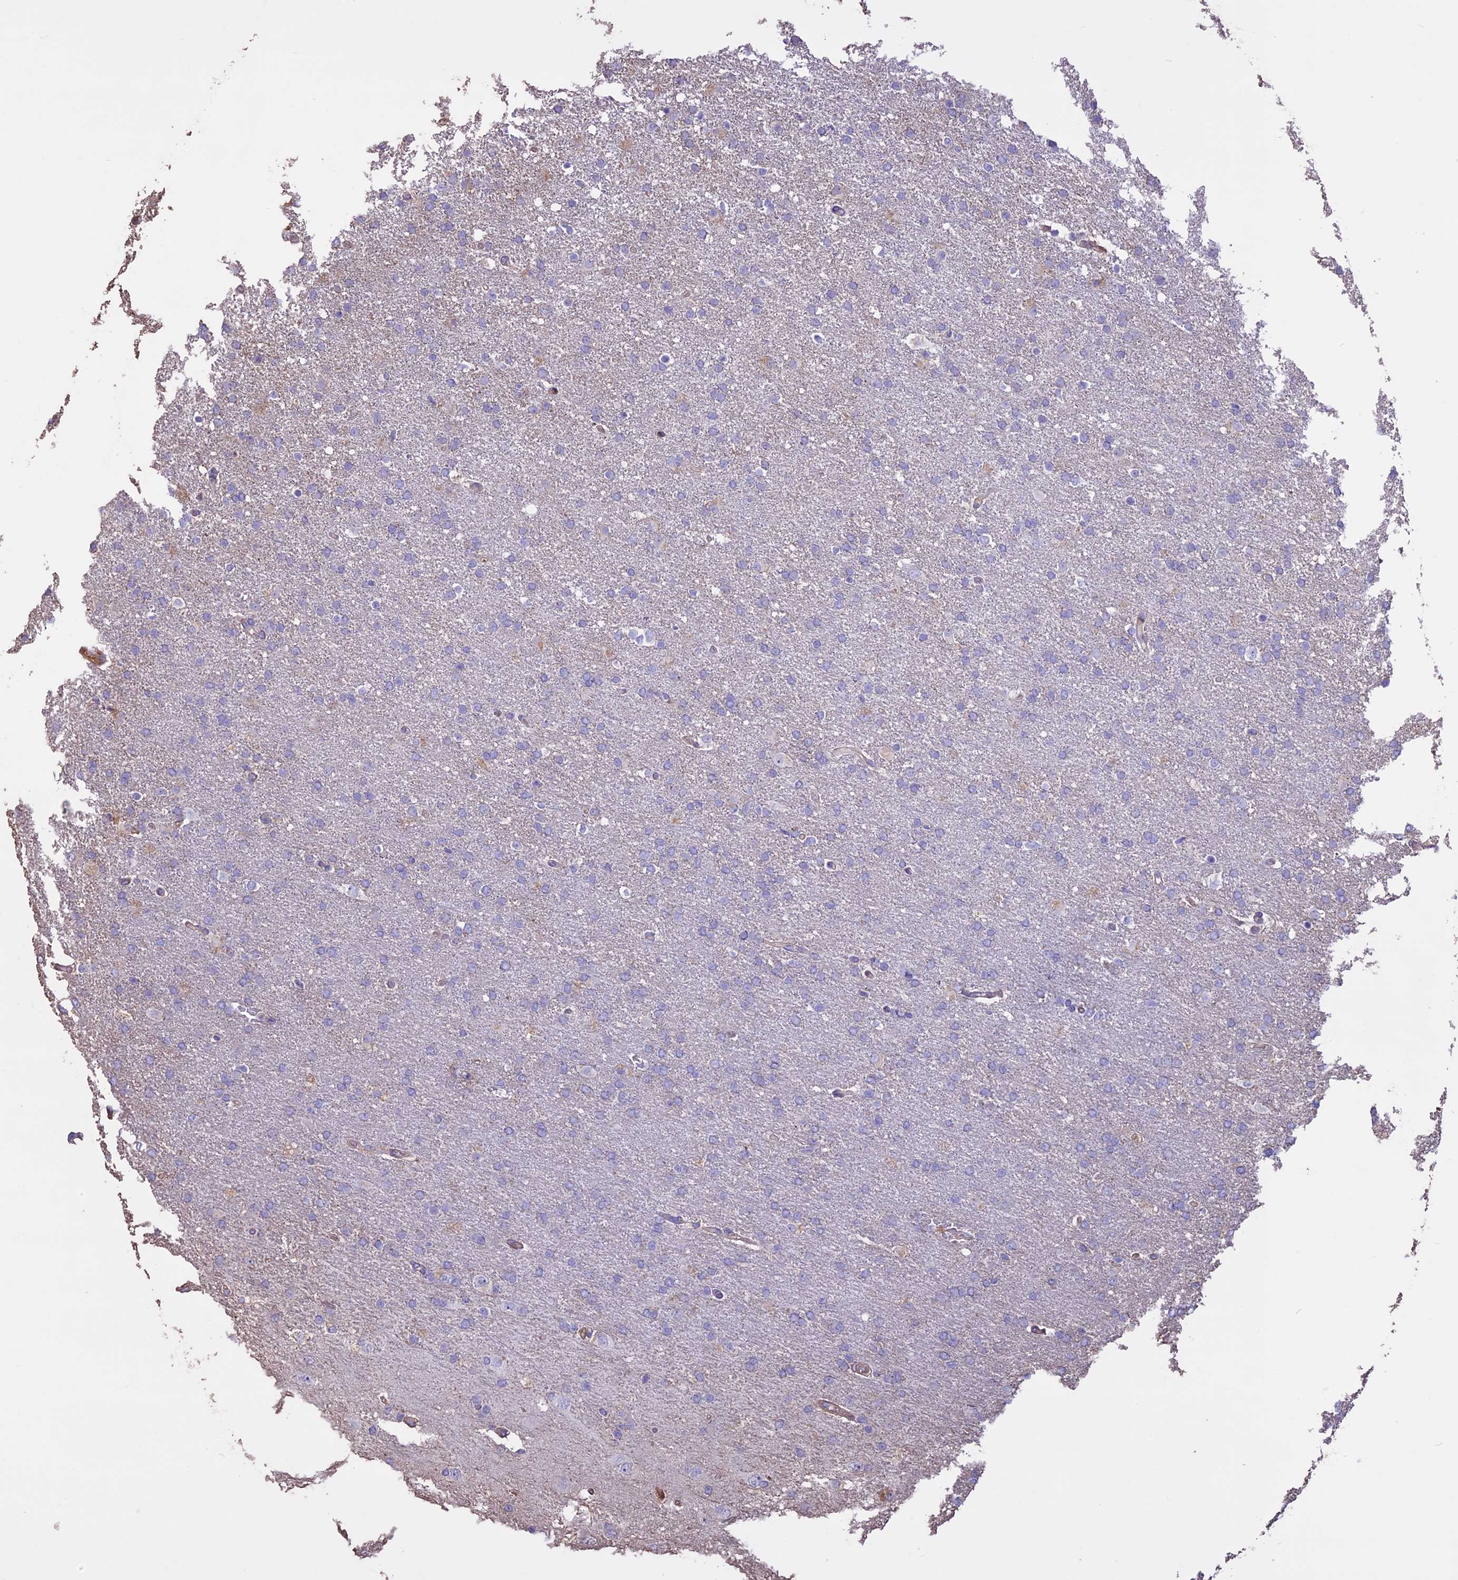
{"staining": {"intensity": "negative", "quantity": "none", "location": "none"}, "tissue": "glioma", "cell_type": "Tumor cells", "image_type": "cancer", "snomed": [{"axis": "morphology", "description": "Glioma, malignant, High grade"}, {"axis": "topography", "description": "Brain"}], "caption": "Tumor cells are negative for brown protein staining in high-grade glioma (malignant).", "gene": "CCDC148", "patient": {"sex": "male", "age": 72}}